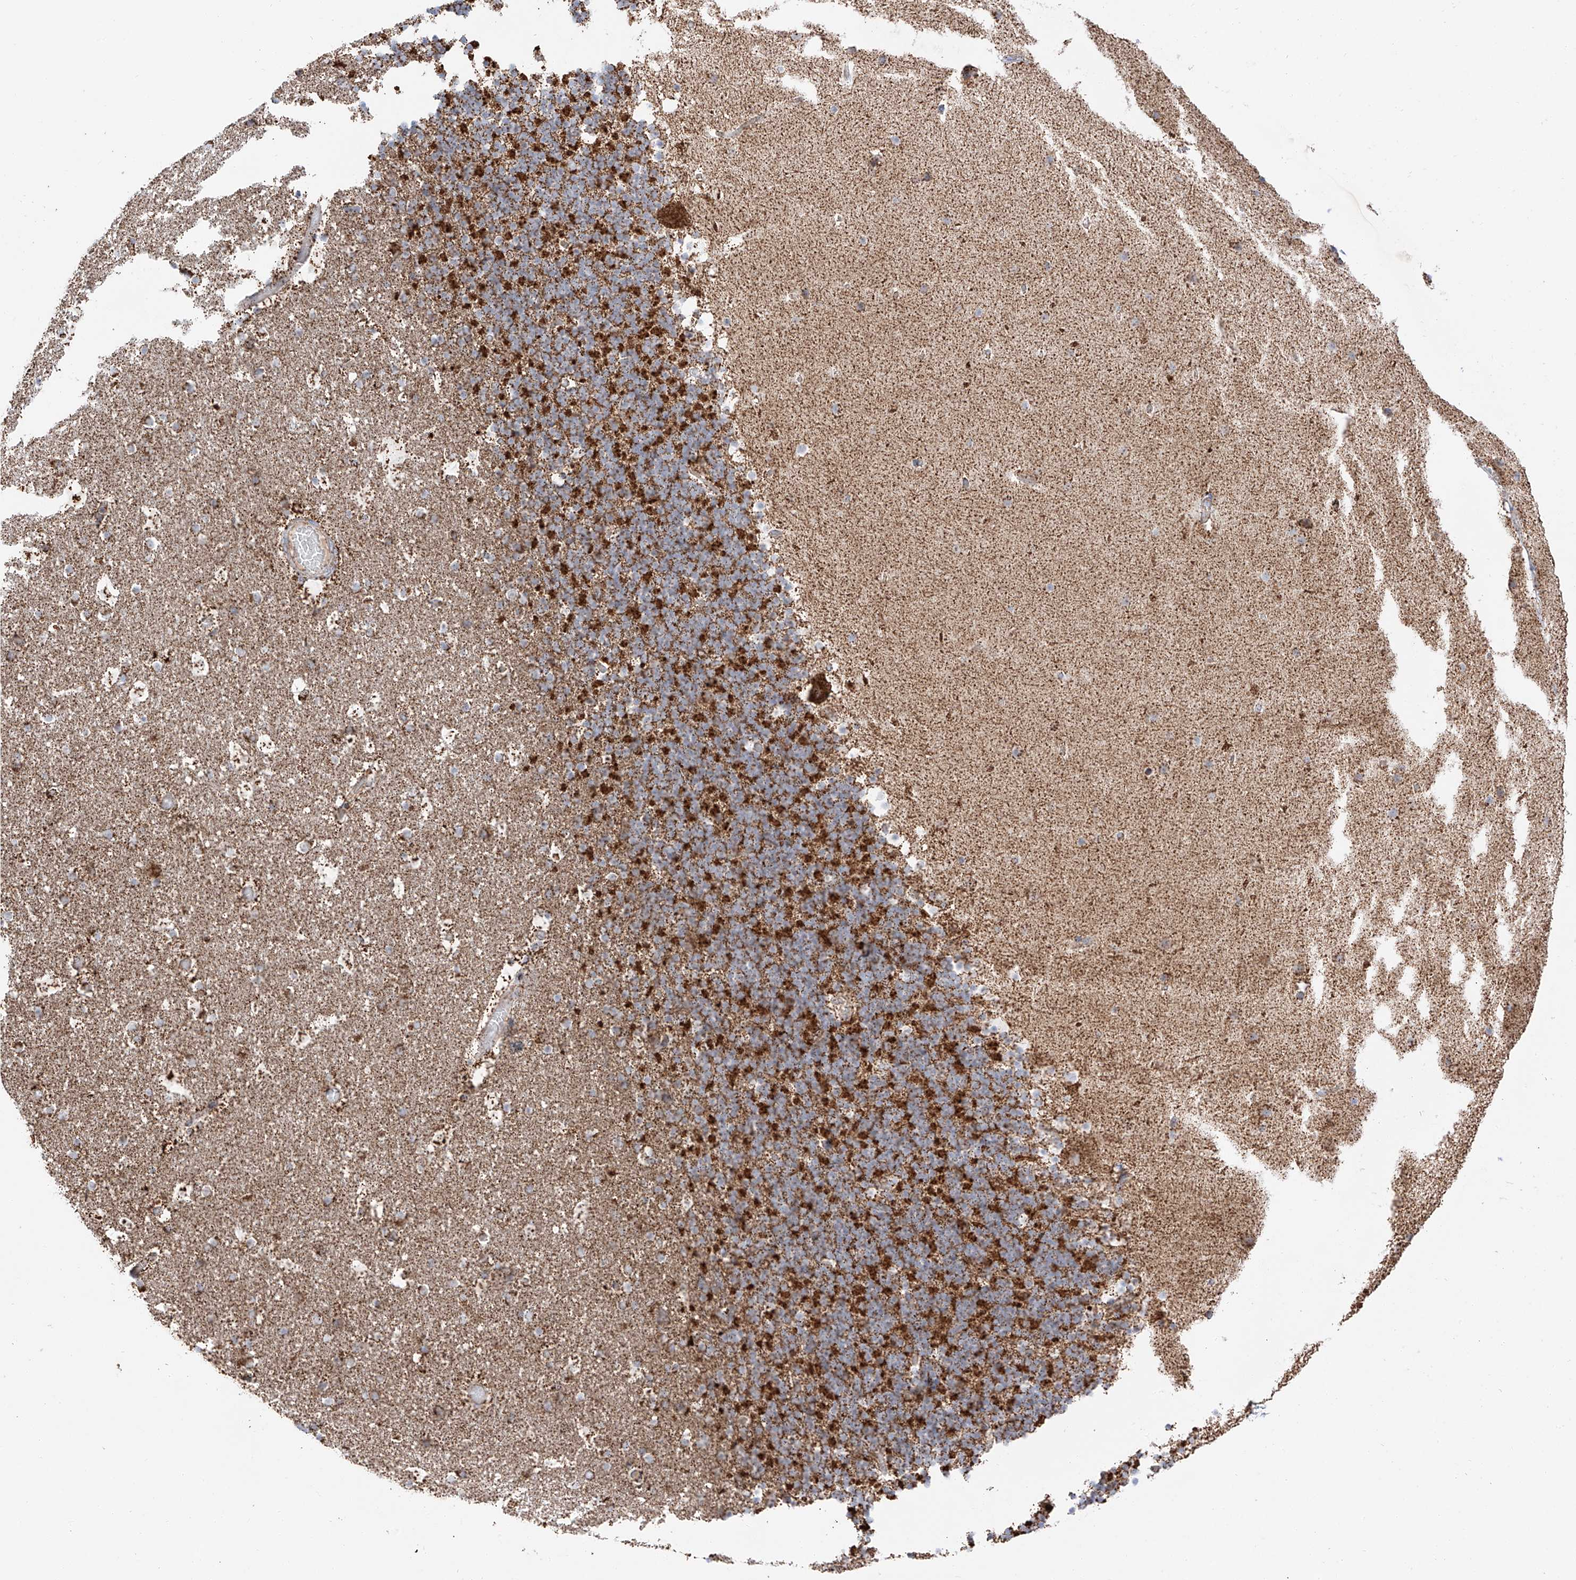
{"staining": {"intensity": "strong", "quantity": ">75%", "location": "cytoplasmic/membranous"}, "tissue": "cerebellum", "cell_type": "Cells in granular layer", "image_type": "normal", "snomed": [{"axis": "morphology", "description": "Normal tissue, NOS"}, {"axis": "topography", "description": "Cerebellum"}], "caption": "Immunohistochemistry photomicrograph of benign cerebellum: human cerebellum stained using IHC reveals high levels of strong protein expression localized specifically in the cytoplasmic/membranous of cells in granular layer, appearing as a cytoplasmic/membranous brown color.", "gene": "TTC27", "patient": {"sex": "male", "age": 57}}